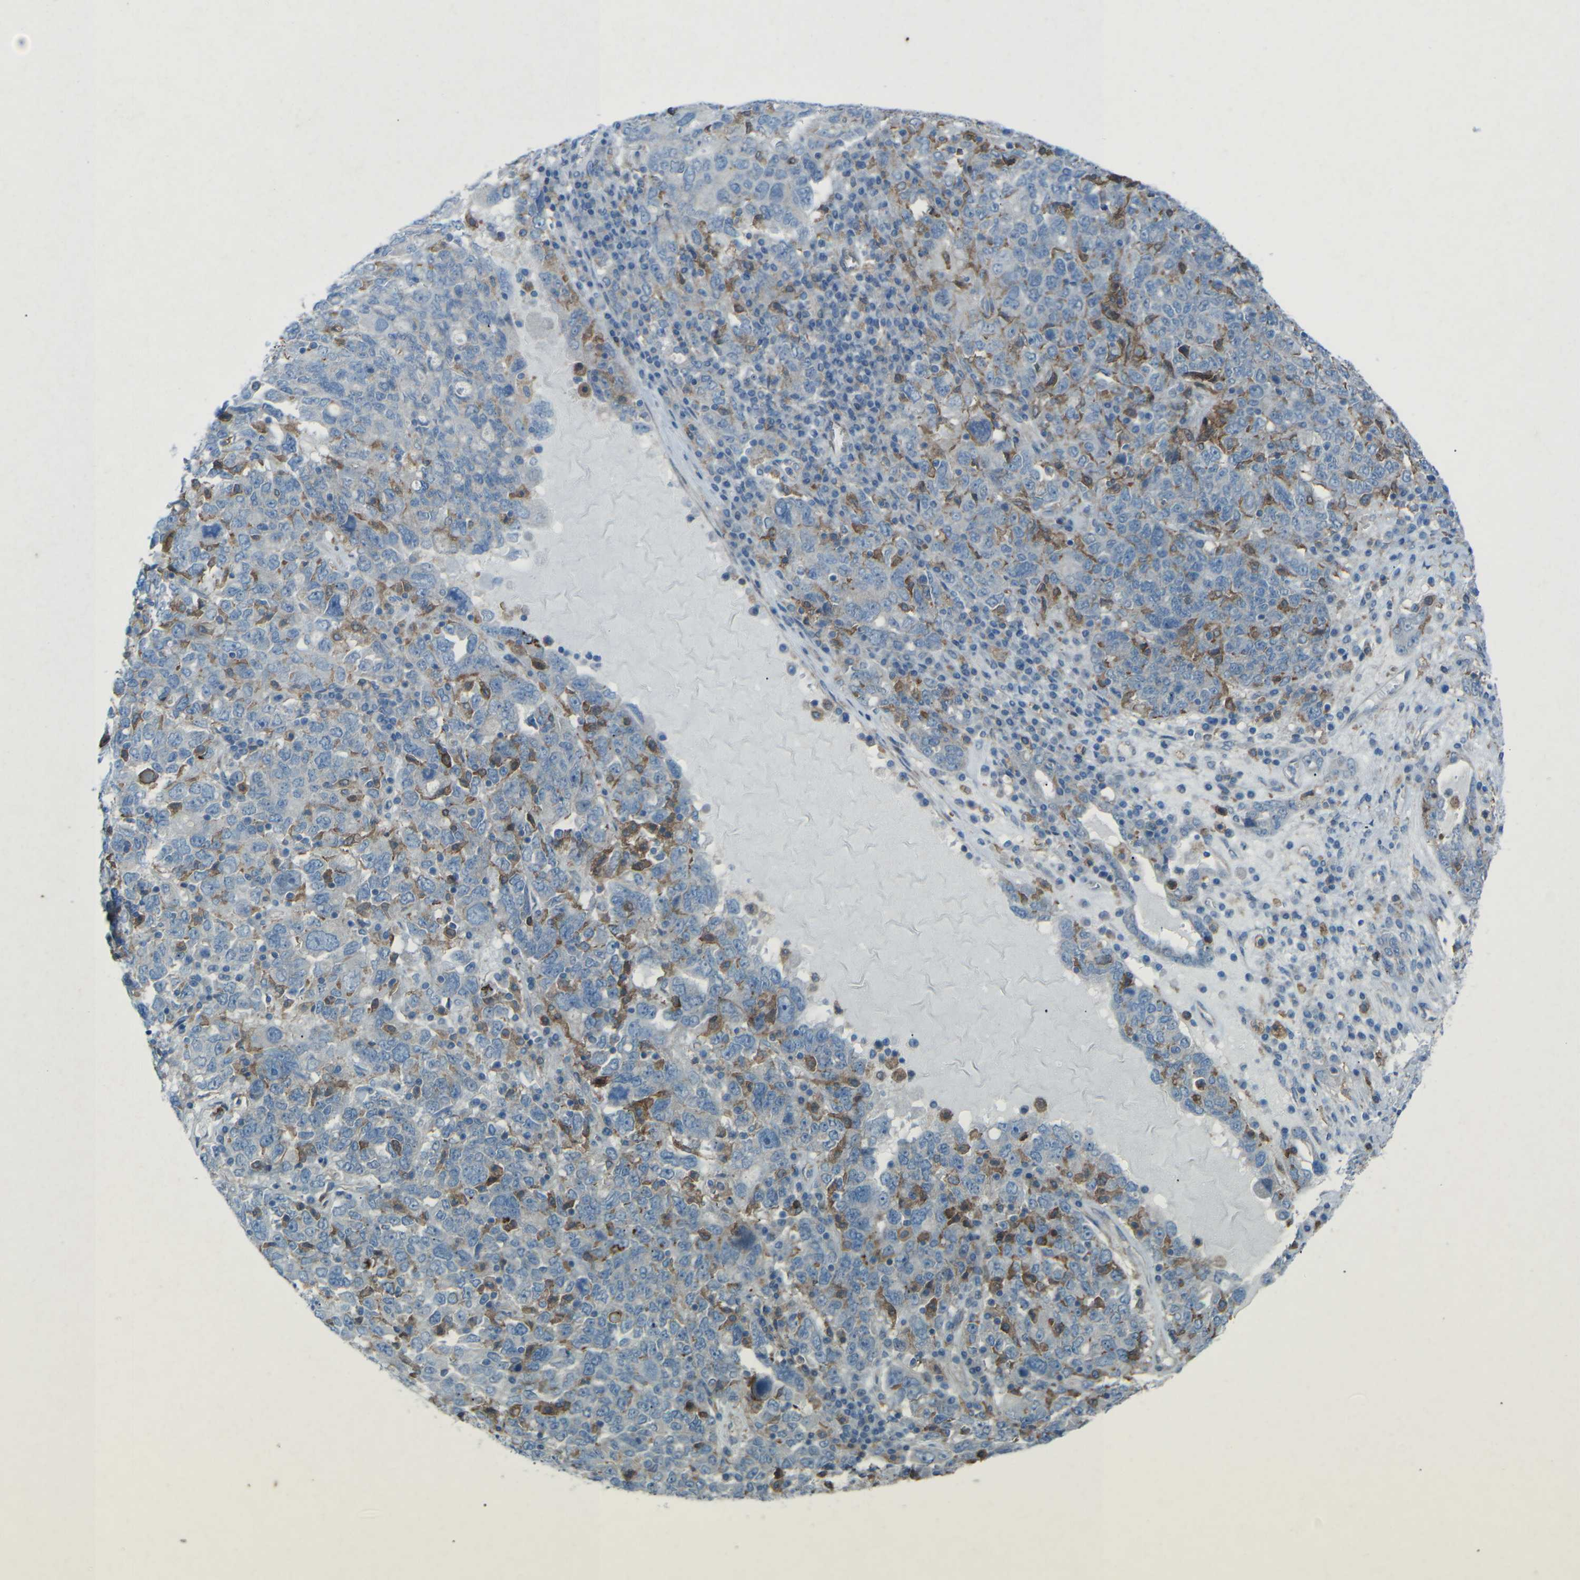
{"staining": {"intensity": "negative", "quantity": "none", "location": "none"}, "tissue": "ovarian cancer", "cell_type": "Tumor cells", "image_type": "cancer", "snomed": [{"axis": "morphology", "description": "Carcinoma, endometroid"}, {"axis": "topography", "description": "Ovary"}], "caption": "DAB immunohistochemical staining of ovarian cancer exhibits no significant positivity in tumor cells.", "gene": "STK11", "patient": {"sex": "female", "age": 62}}